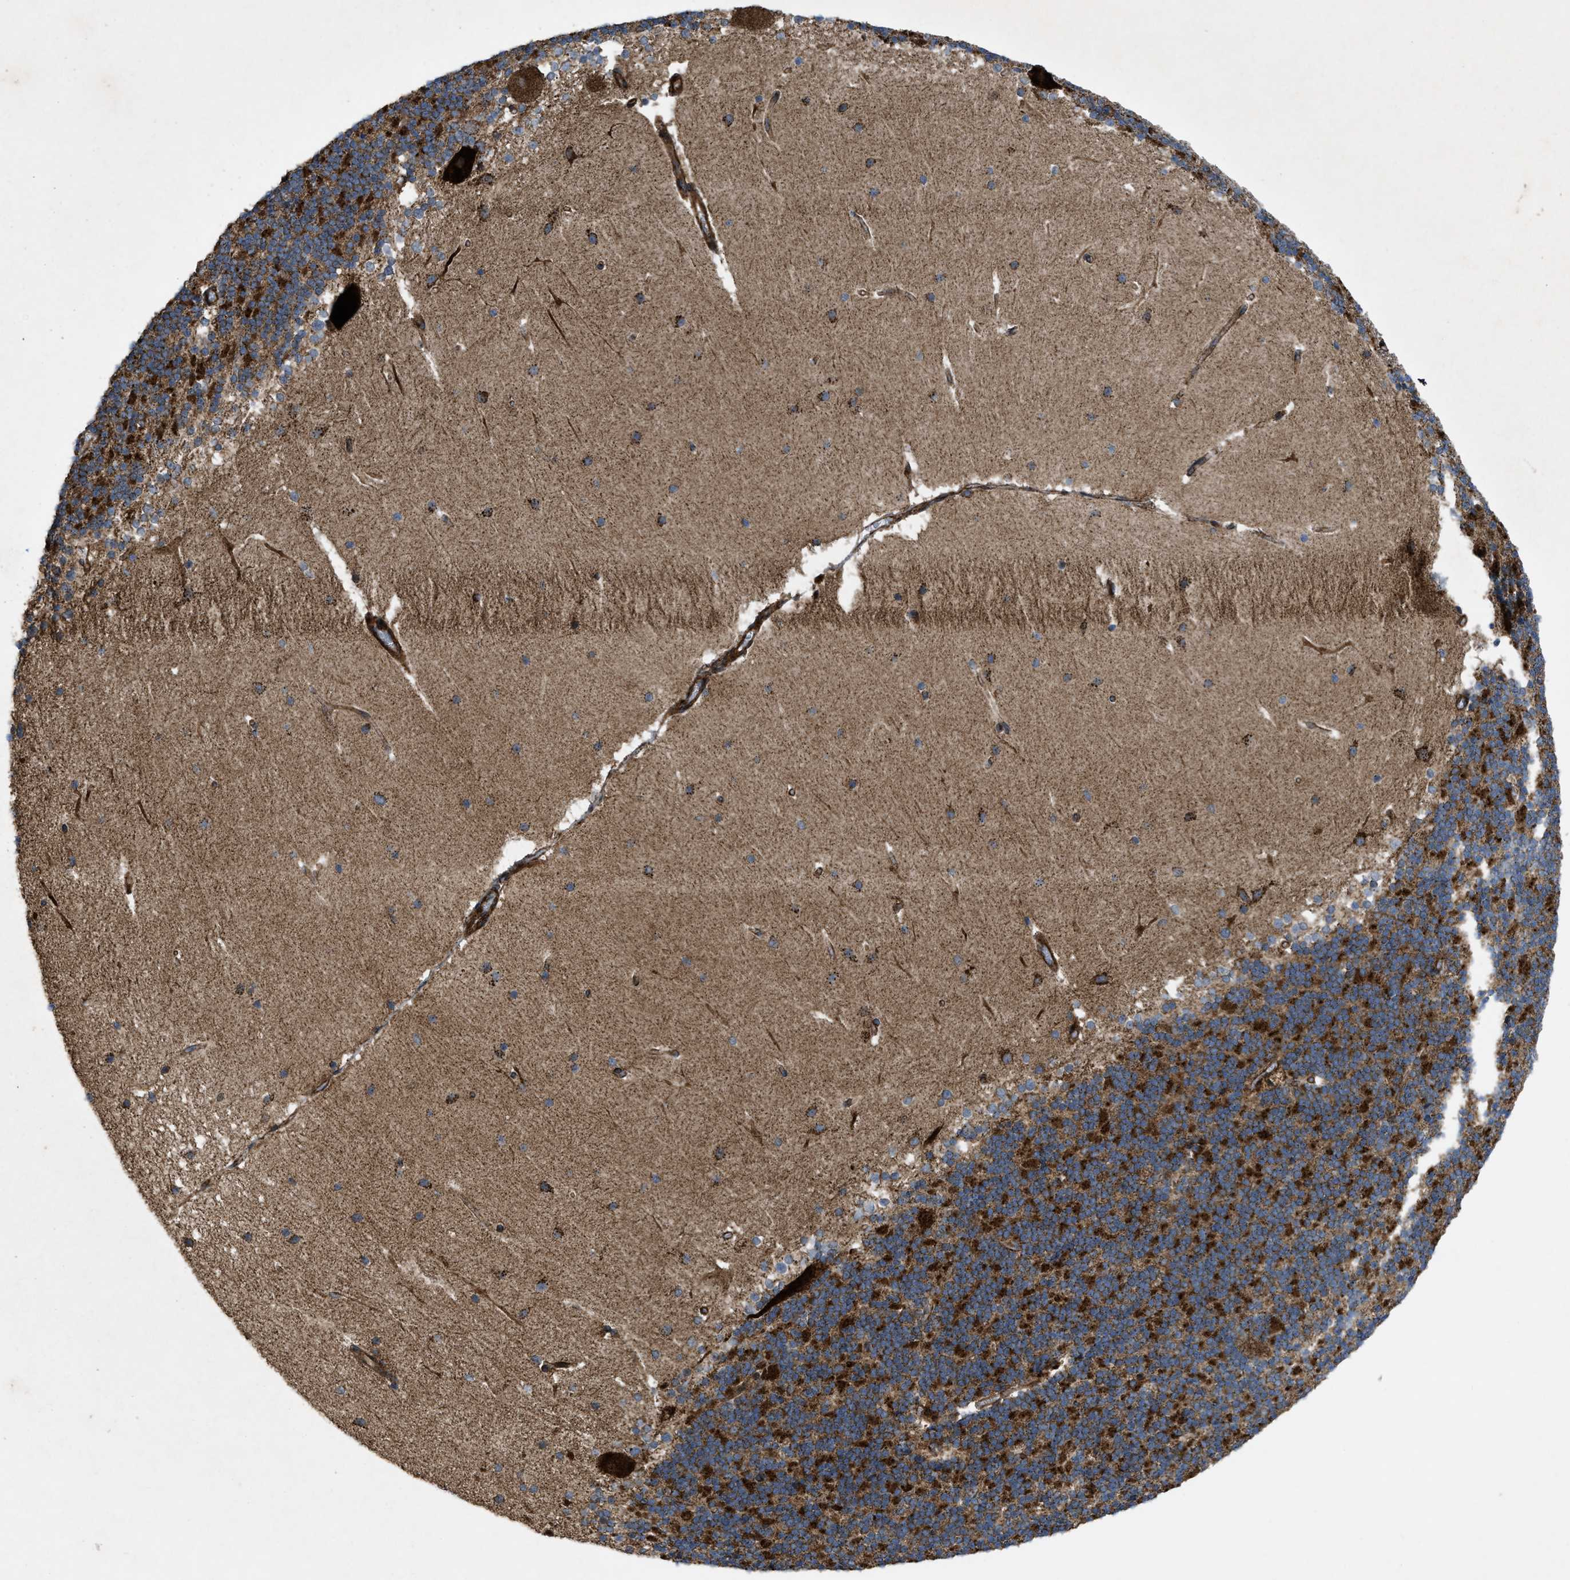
{"staining": {"intensity": "strong", "quantity": ">75%", "location": "cytoplasmic/membranous"}, "tissue": "cerebellum", "cell_type": "Cells in granular layer", "image_type": "normal", "snomed": [{"axis": "morphology", "description": "Normal tissue, NOS"}, {"axis": "topography", "description": "Cerebellum"}], "caption": "Protein analysis of benign cerebellum displays strong cytoplasmic/membranous positivity in about >75% of cells in granular layer.", "gene": "PER3", "patient": {"sex": "female", "age": 19}}